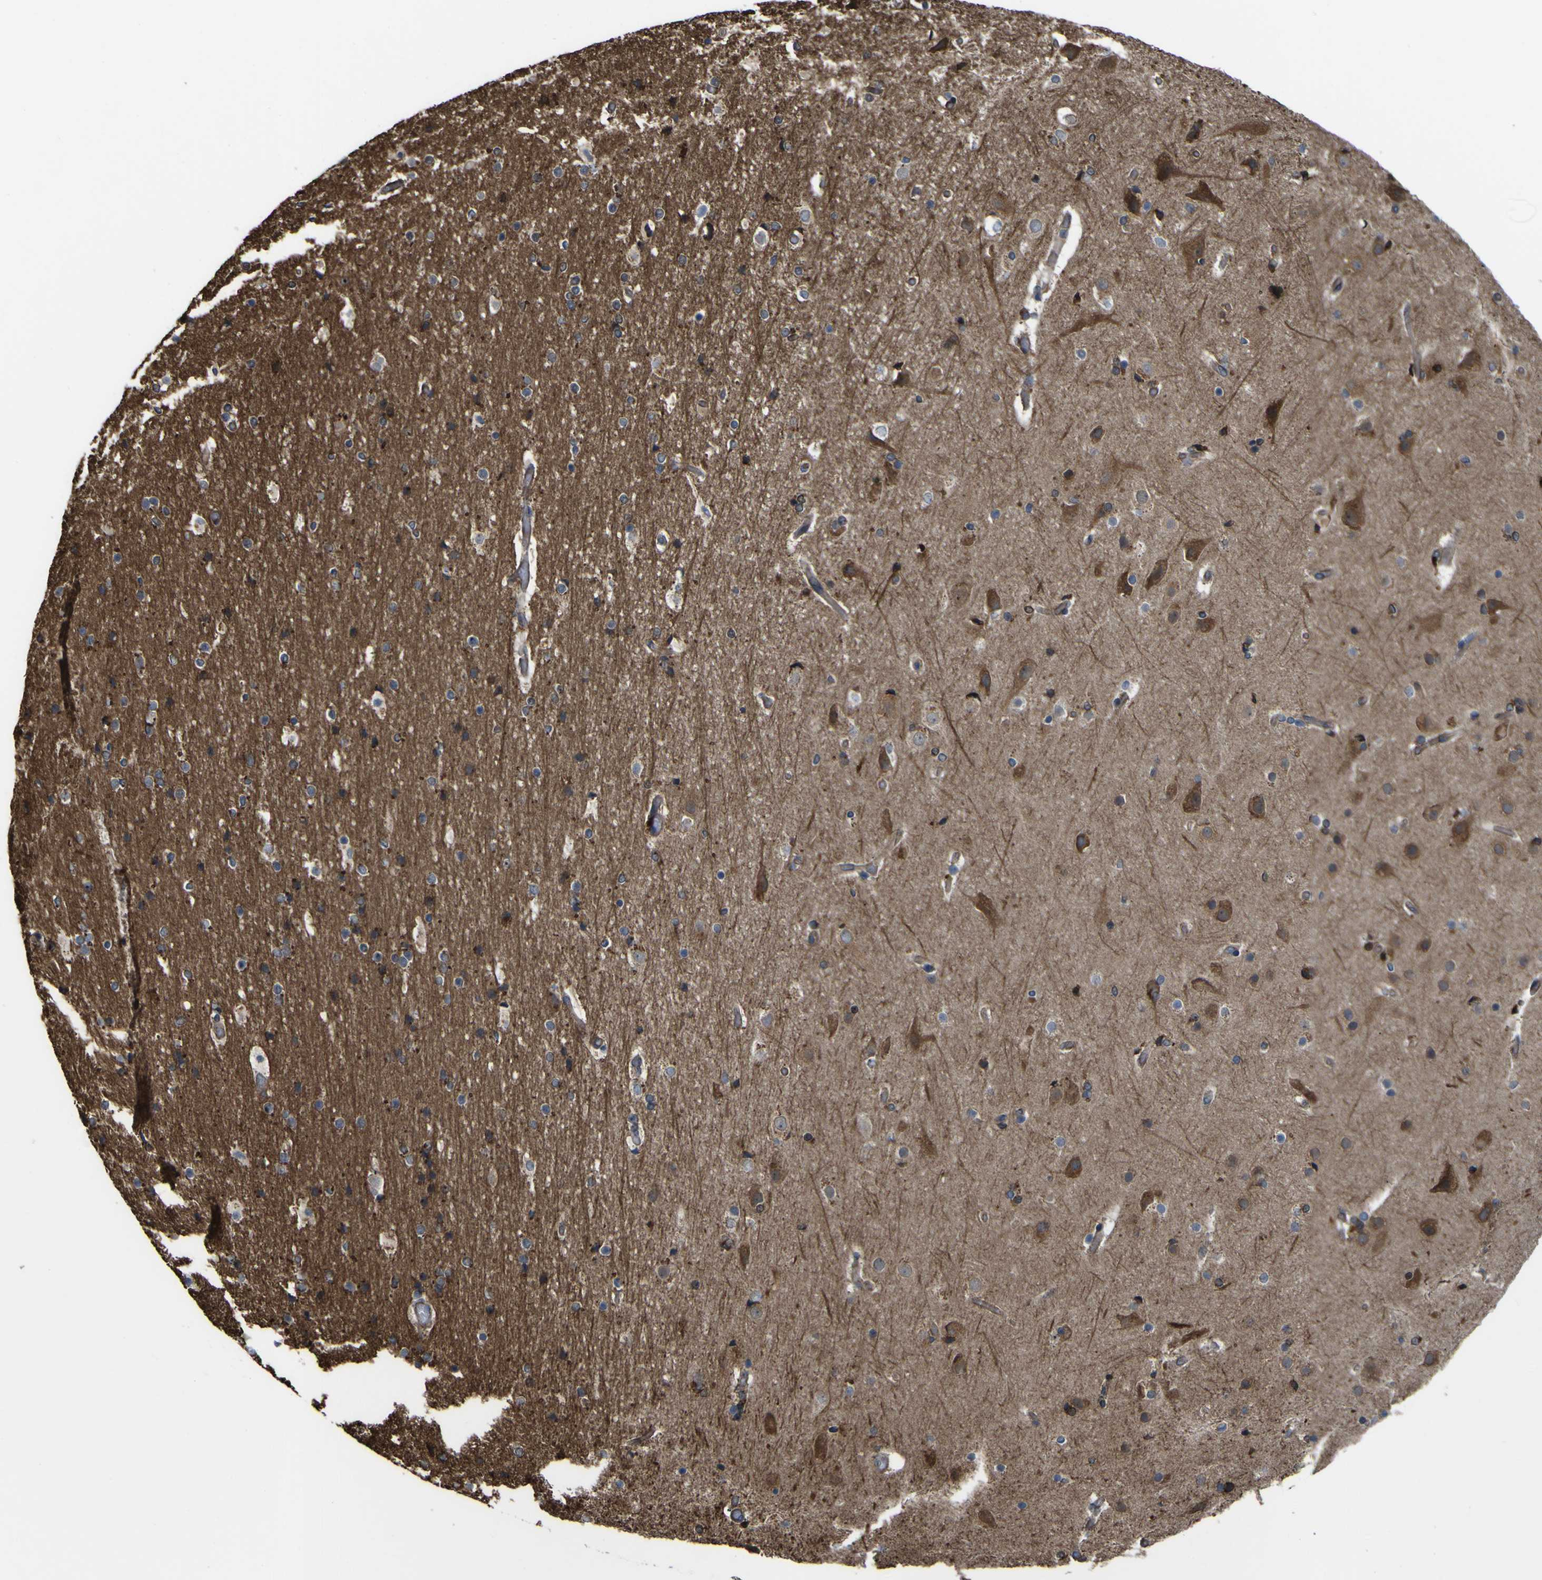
{"staining": {"intensity": "negative", "quantity": "none", "location": "none"}, "tissue": "cerebral cortex", "cell_type": "Endothelial cells", "image_type": "normal", "snomed": [{"axis": "morphology", "description": "Normal tissue, NOS"}, {"axis": "topography", "description": "Cerebral cortex"}], "caption": "Protein analysis of benign cerebral cortex shows no significant expression in endothelial cells.", "gene": "FBXO30", "patient": {"sex": "male", "age": 57}}